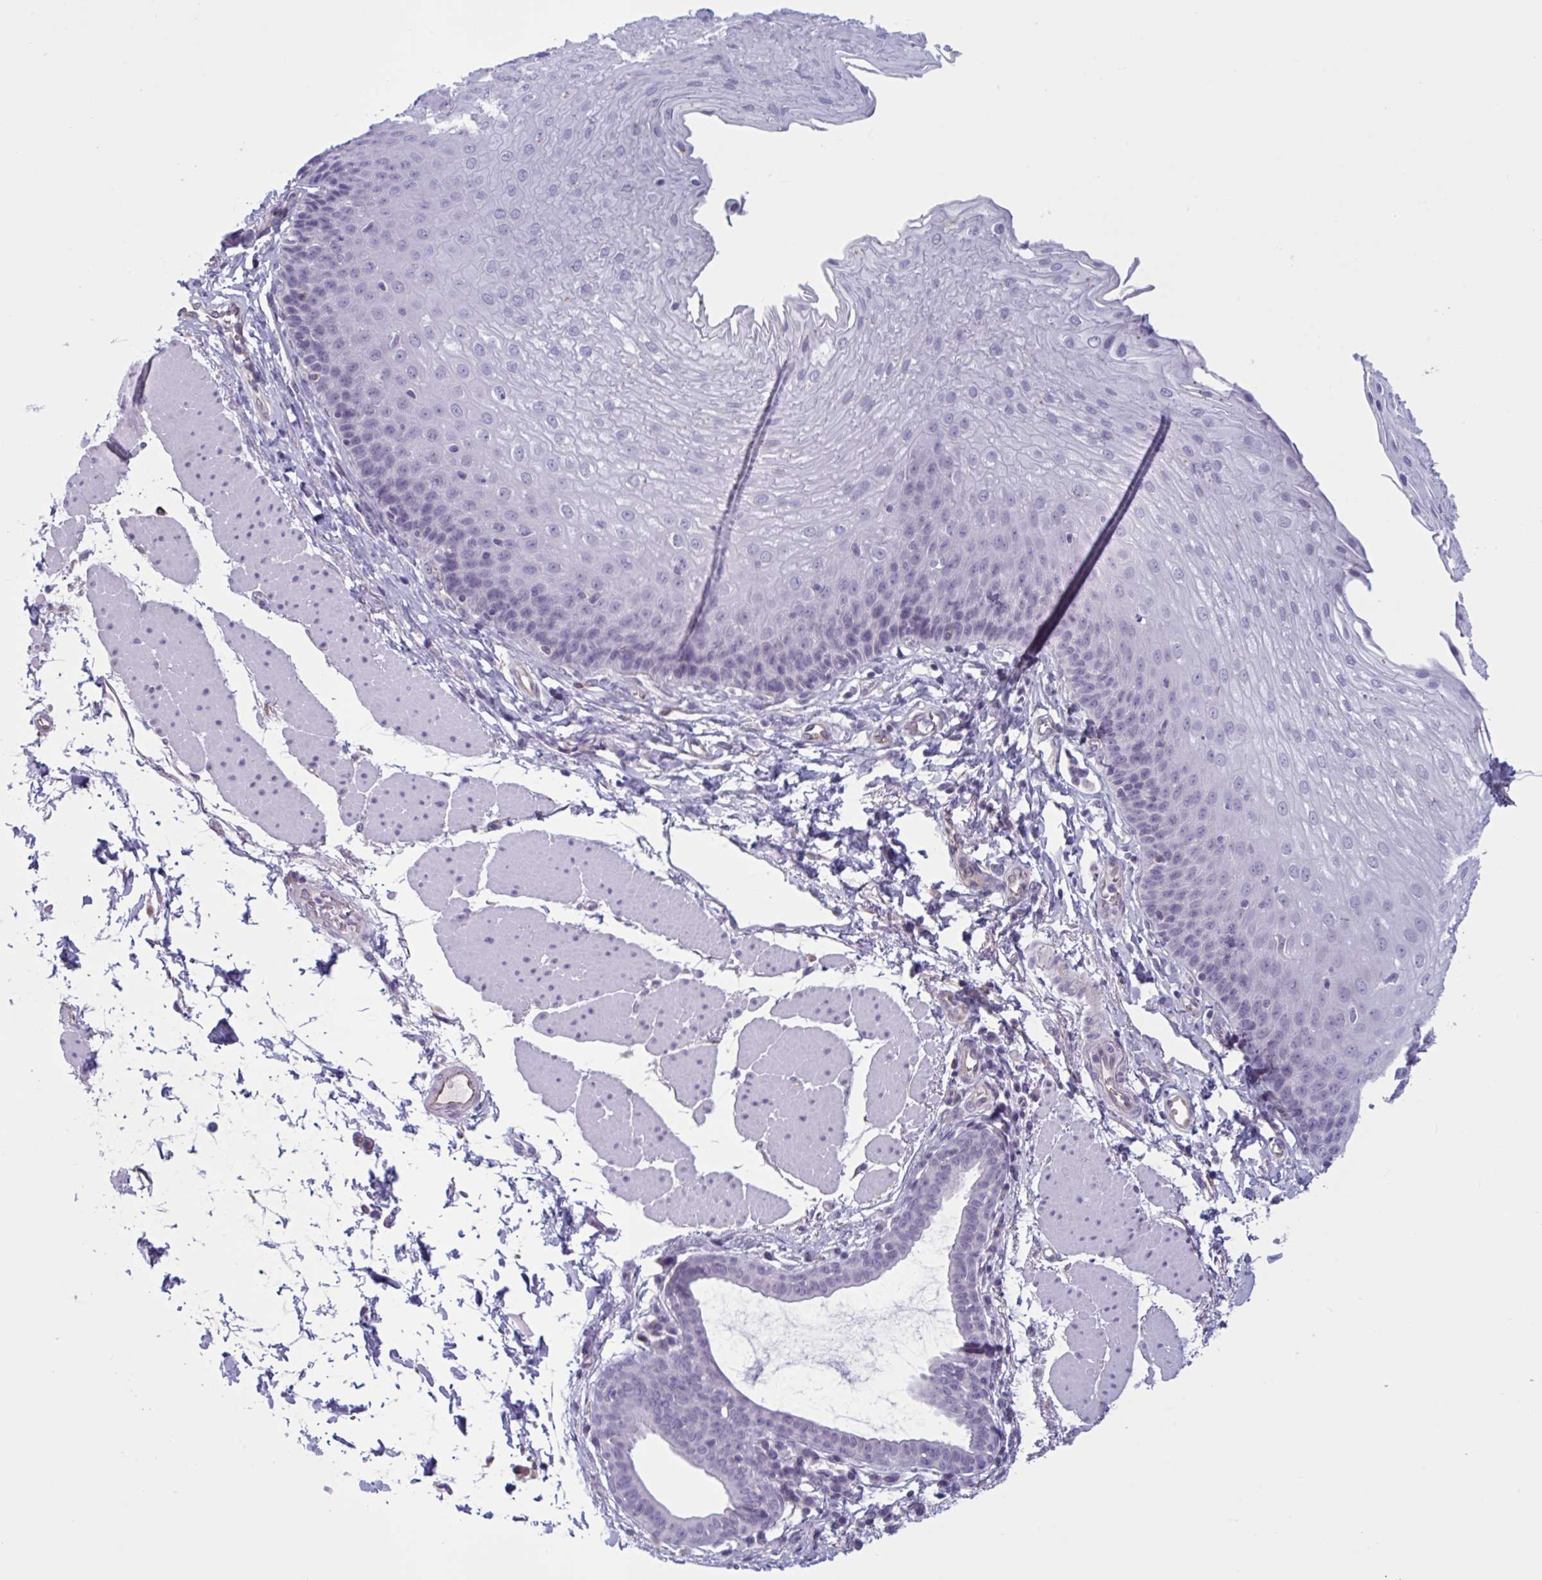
{"staining": {"intensity": "negative", "quantity": "none", "location": "none"}, "tissue": "esophagus", "cell_type": "Squamous epithelial cells", "image_type": "normal", "snomed": [{"axis": "morphology", "description": "Normal tissue, NOS"}, {"axis": "topography", "description": "Esophagus"}], "caption": "There is no significant staining in squamous epithelial cells of esophagus. (DAB (3,3'-diaminobenzidine) immunohistochemistry (IHC) with hematoxylin counter stain).", "gene": "OR1L3", "patient": {"sex": "female", "age": 81}}